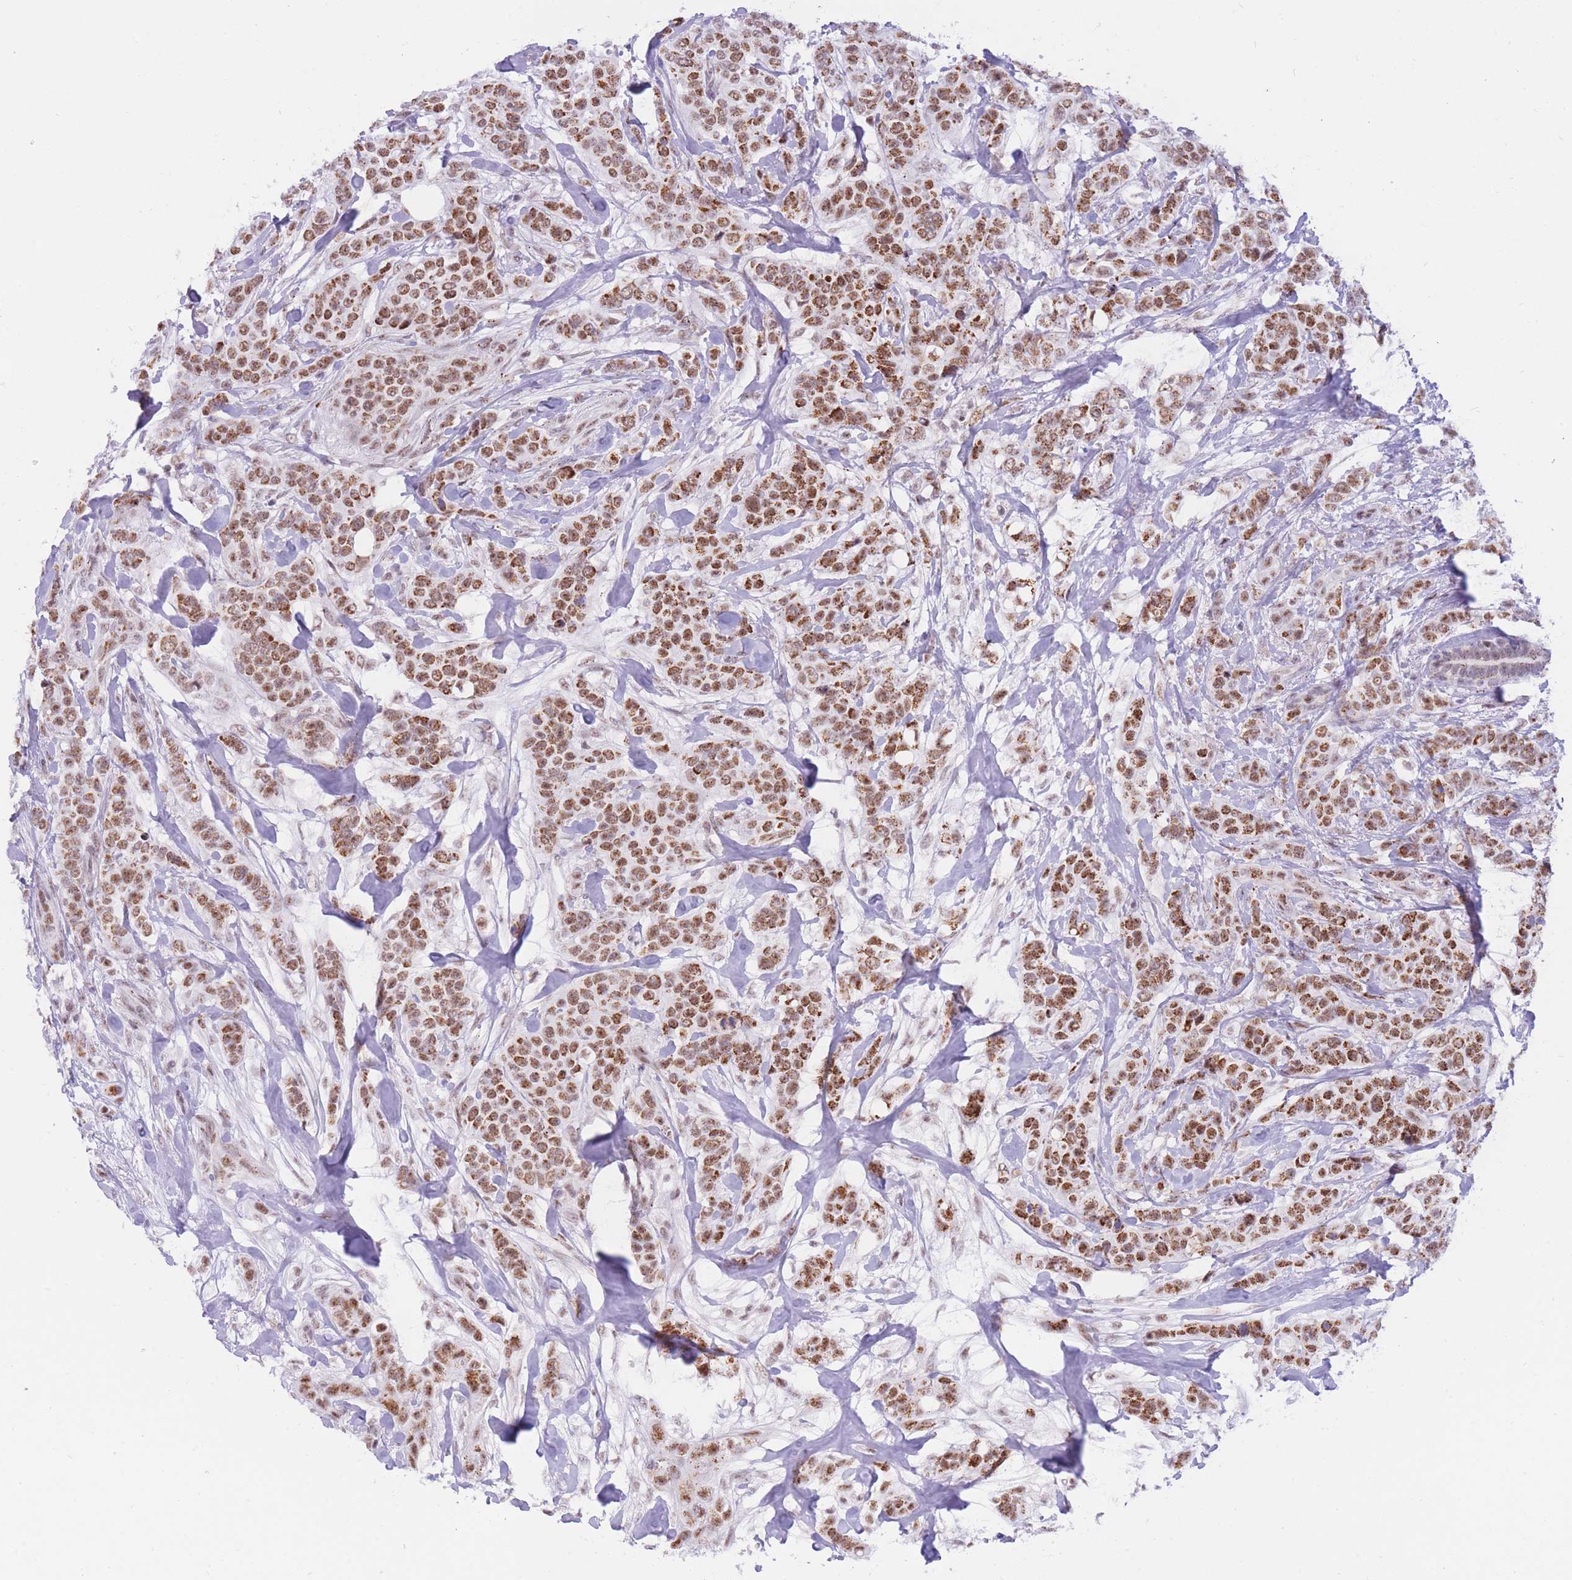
{"staining": {"intensity": "moderate", "quantity": ">75%", "location": "cytoplasmic/membranous,nuclear"}, "tissue": "breast cancer", "cell_type": "Tumor cells", "image_type": "cancer", "snomed": [{"axis": "morphology", "description": "Lobular carcinoma"}, {"axis": "topography", "description": "Breast"}], "caption": "Immunohistochemistry of breast cancer (lobular carcinoma) exhibits medium levels of moderate cytoplasmic/membranous and nuclear expression in approximately >75% of tumor cells.", "gene": "CYP2B6", "patient": {"sex": "female", "age": 51}}